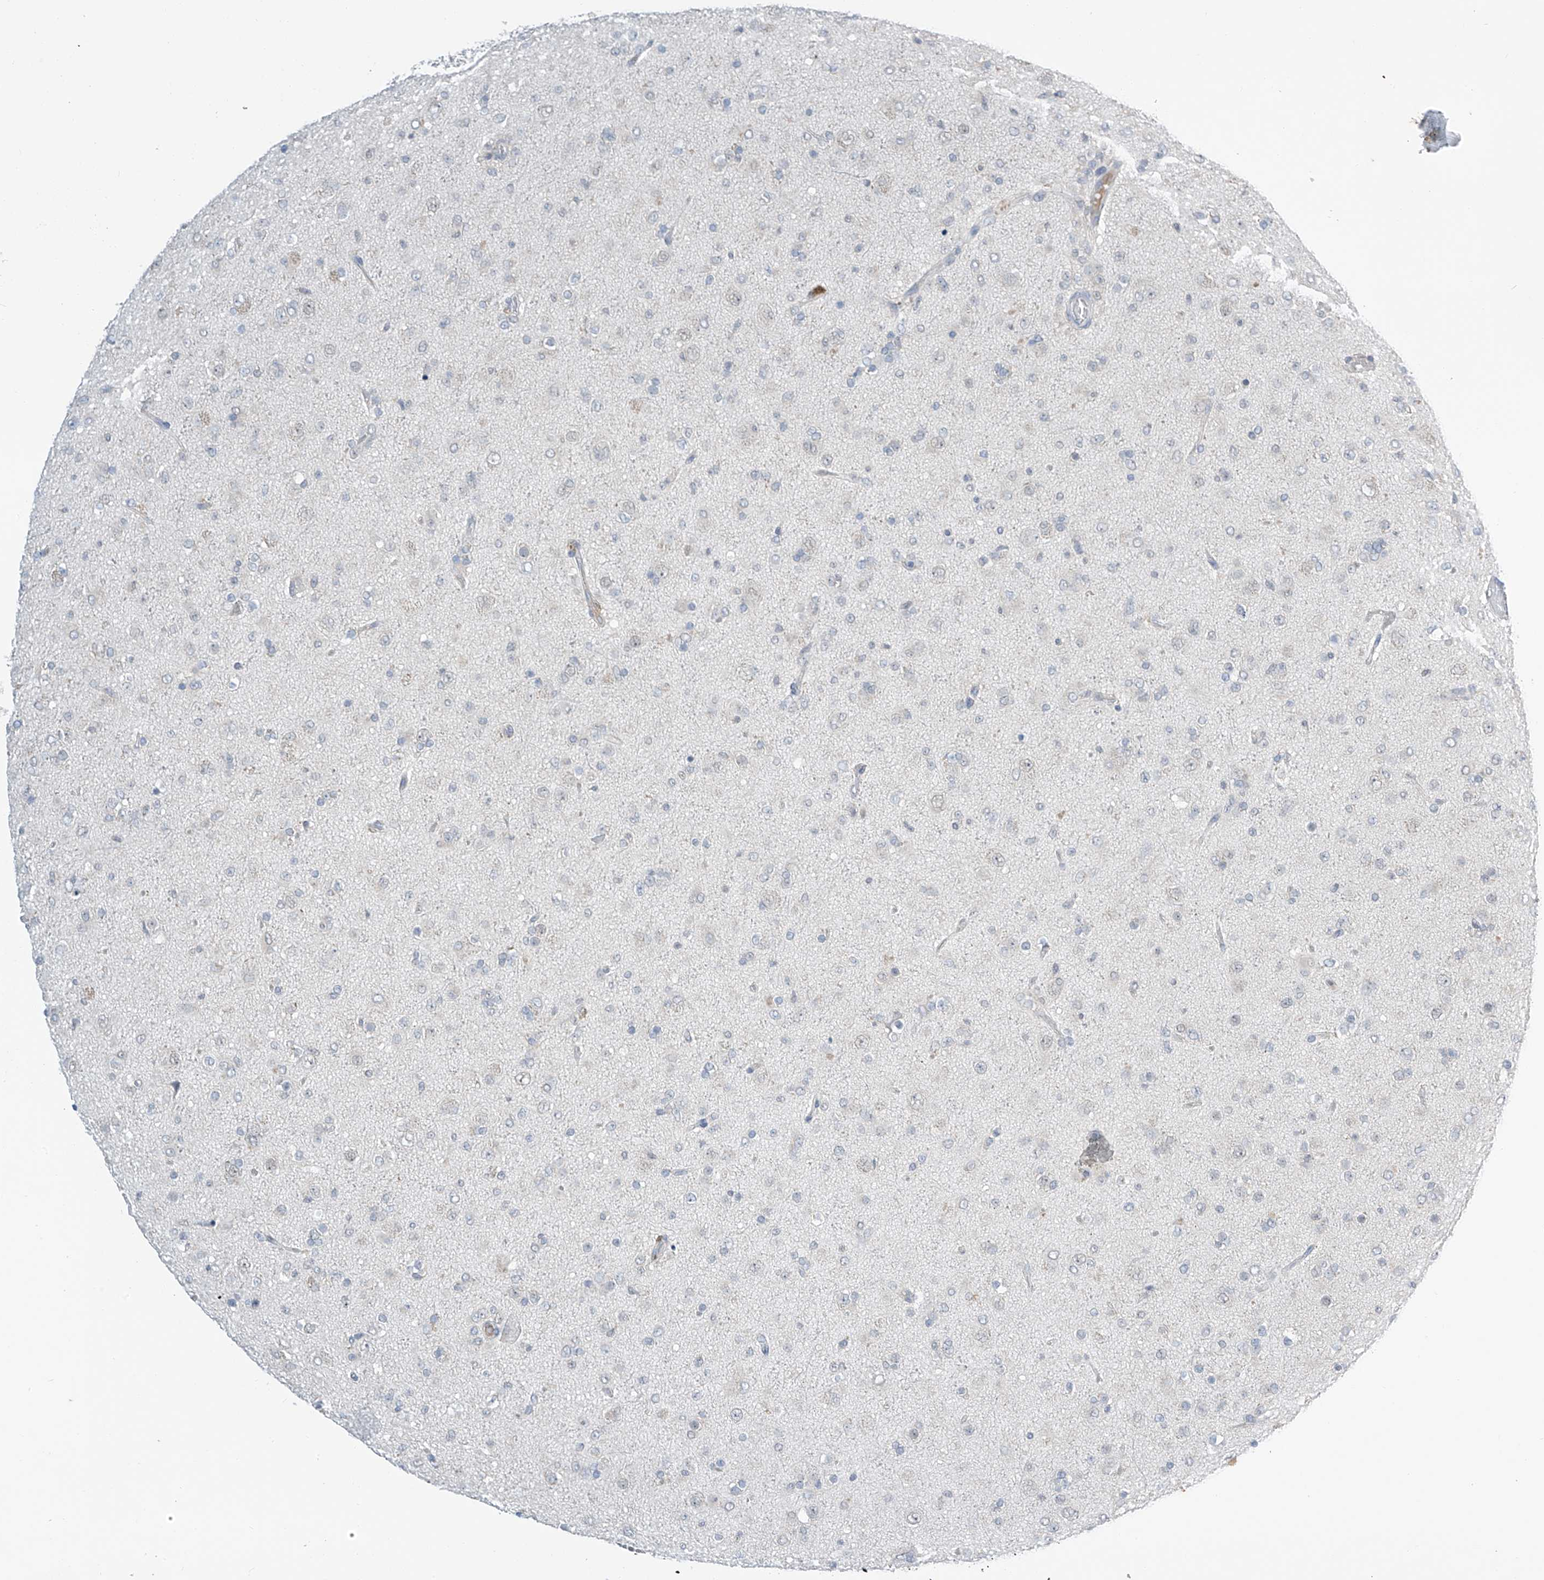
{"staining": {"intensity": "negative", "quantity": "none", "location": "none"}, "tissue": "glioma", "cell_type": "Tumor cells", "image_type": "cancer", "snomed": [{"axis": "morphology", "description": "Glioma, malignant, Low grade"}, {"axis": "topography", "description": "Brain"}], "caption": "High power microscopy photomicrograph of an immunohistochemistry (IHC) photomicrograph of malignant glioma (low-grade), revealing no significant positivity in tumor cells.", "gene": "APLF", "patient": {"sex": "male", "age": 65}}